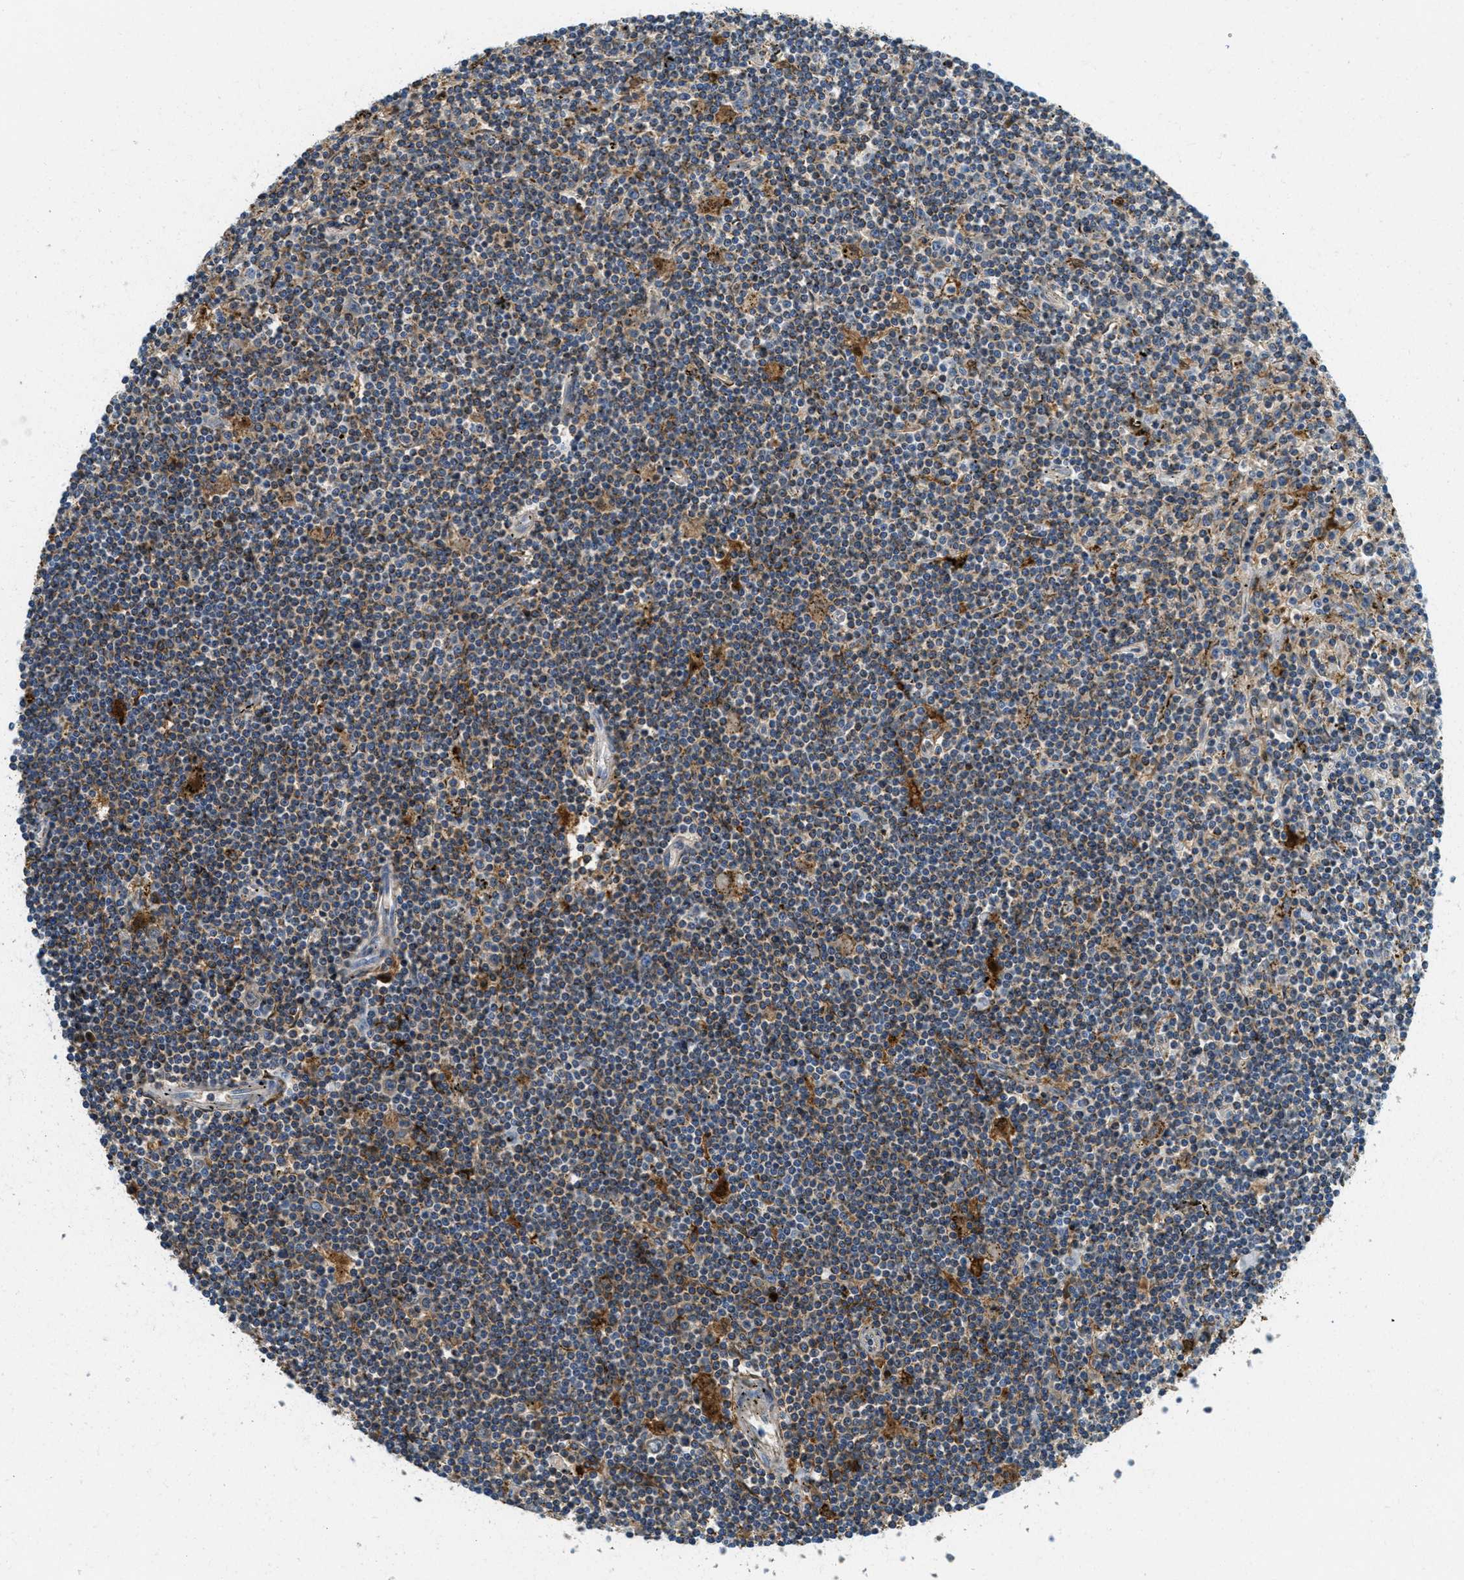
{"staining": {"intensity": "weak", "quantity": "25%-75%", "location": "cytoplasmic/membranous"}, "tissue": "lymphoma", "cell_type": "Tumor cells", "image_type": "cancer", "snomed": [{"axis": "morphology", "description": "Malignant lymphoma, non-Hodgkin's type, Low grade"}, {"axis": "topography", "description": "Spleen"}], "caption": "Lymphoma stained with a protein marker demonstrates weak staining in tumor cells.", "gene": "HLCS", "patient": {"sex": "male", "age": 76}}